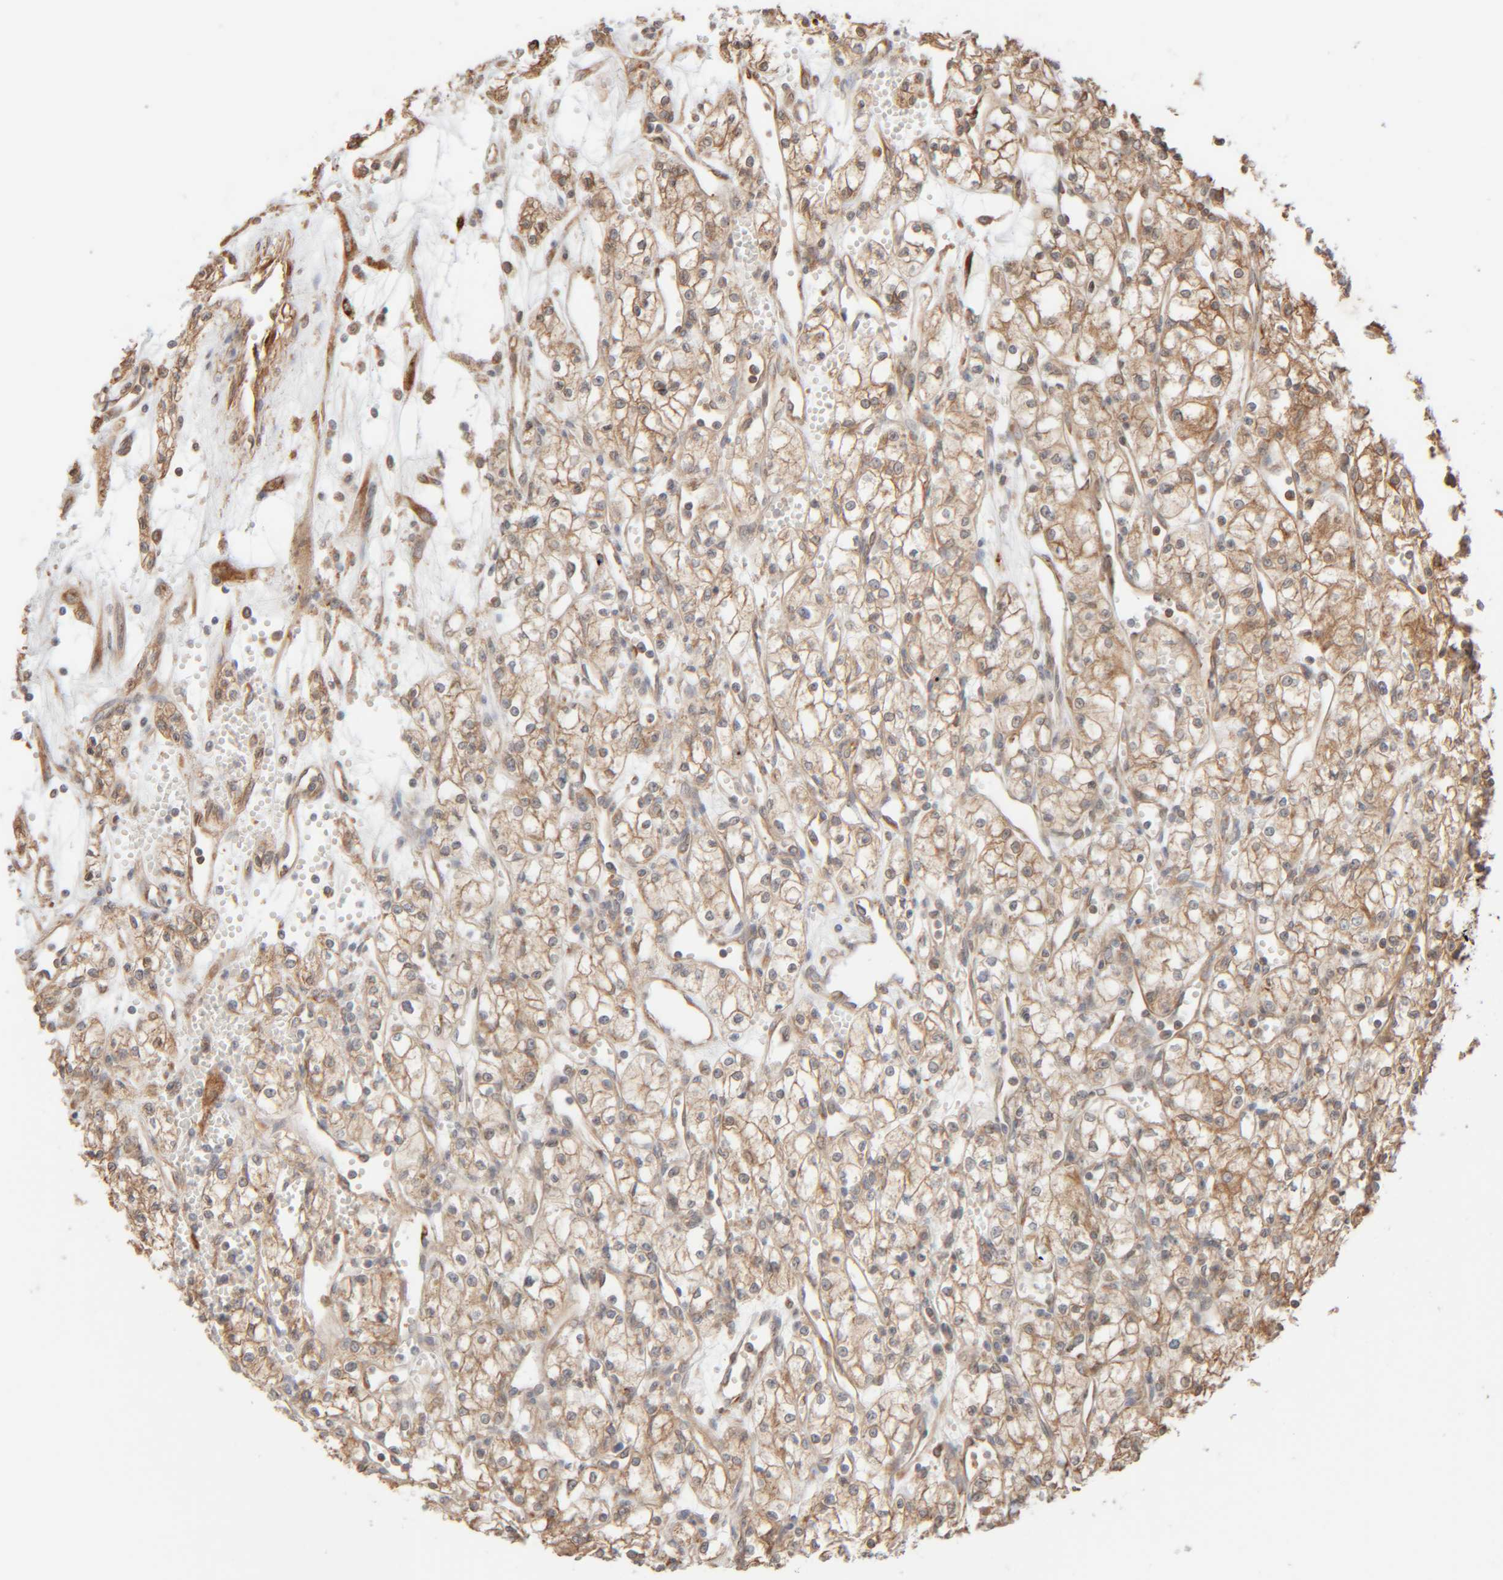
{"staining": {"intensity": "weak", "quantity": ">75%", "location": "cytoplasmic/membranous"}, "tissue": "renal cancer", "cell_type": "Tumor cells", "image_type": "cancer", "snomed": [{"axis": "morphology", "description": "Adenocarcinoma, NOS"}, {"axis": "topography", "description": "Kidney"}], "caption": "Protein expression analysis of human renal cancer reveals weak cytoplasmic/membranous staining in about >75% of tumor cells.", "gene": "INTS1", "patient": {"sex": "male", "age": 59}}